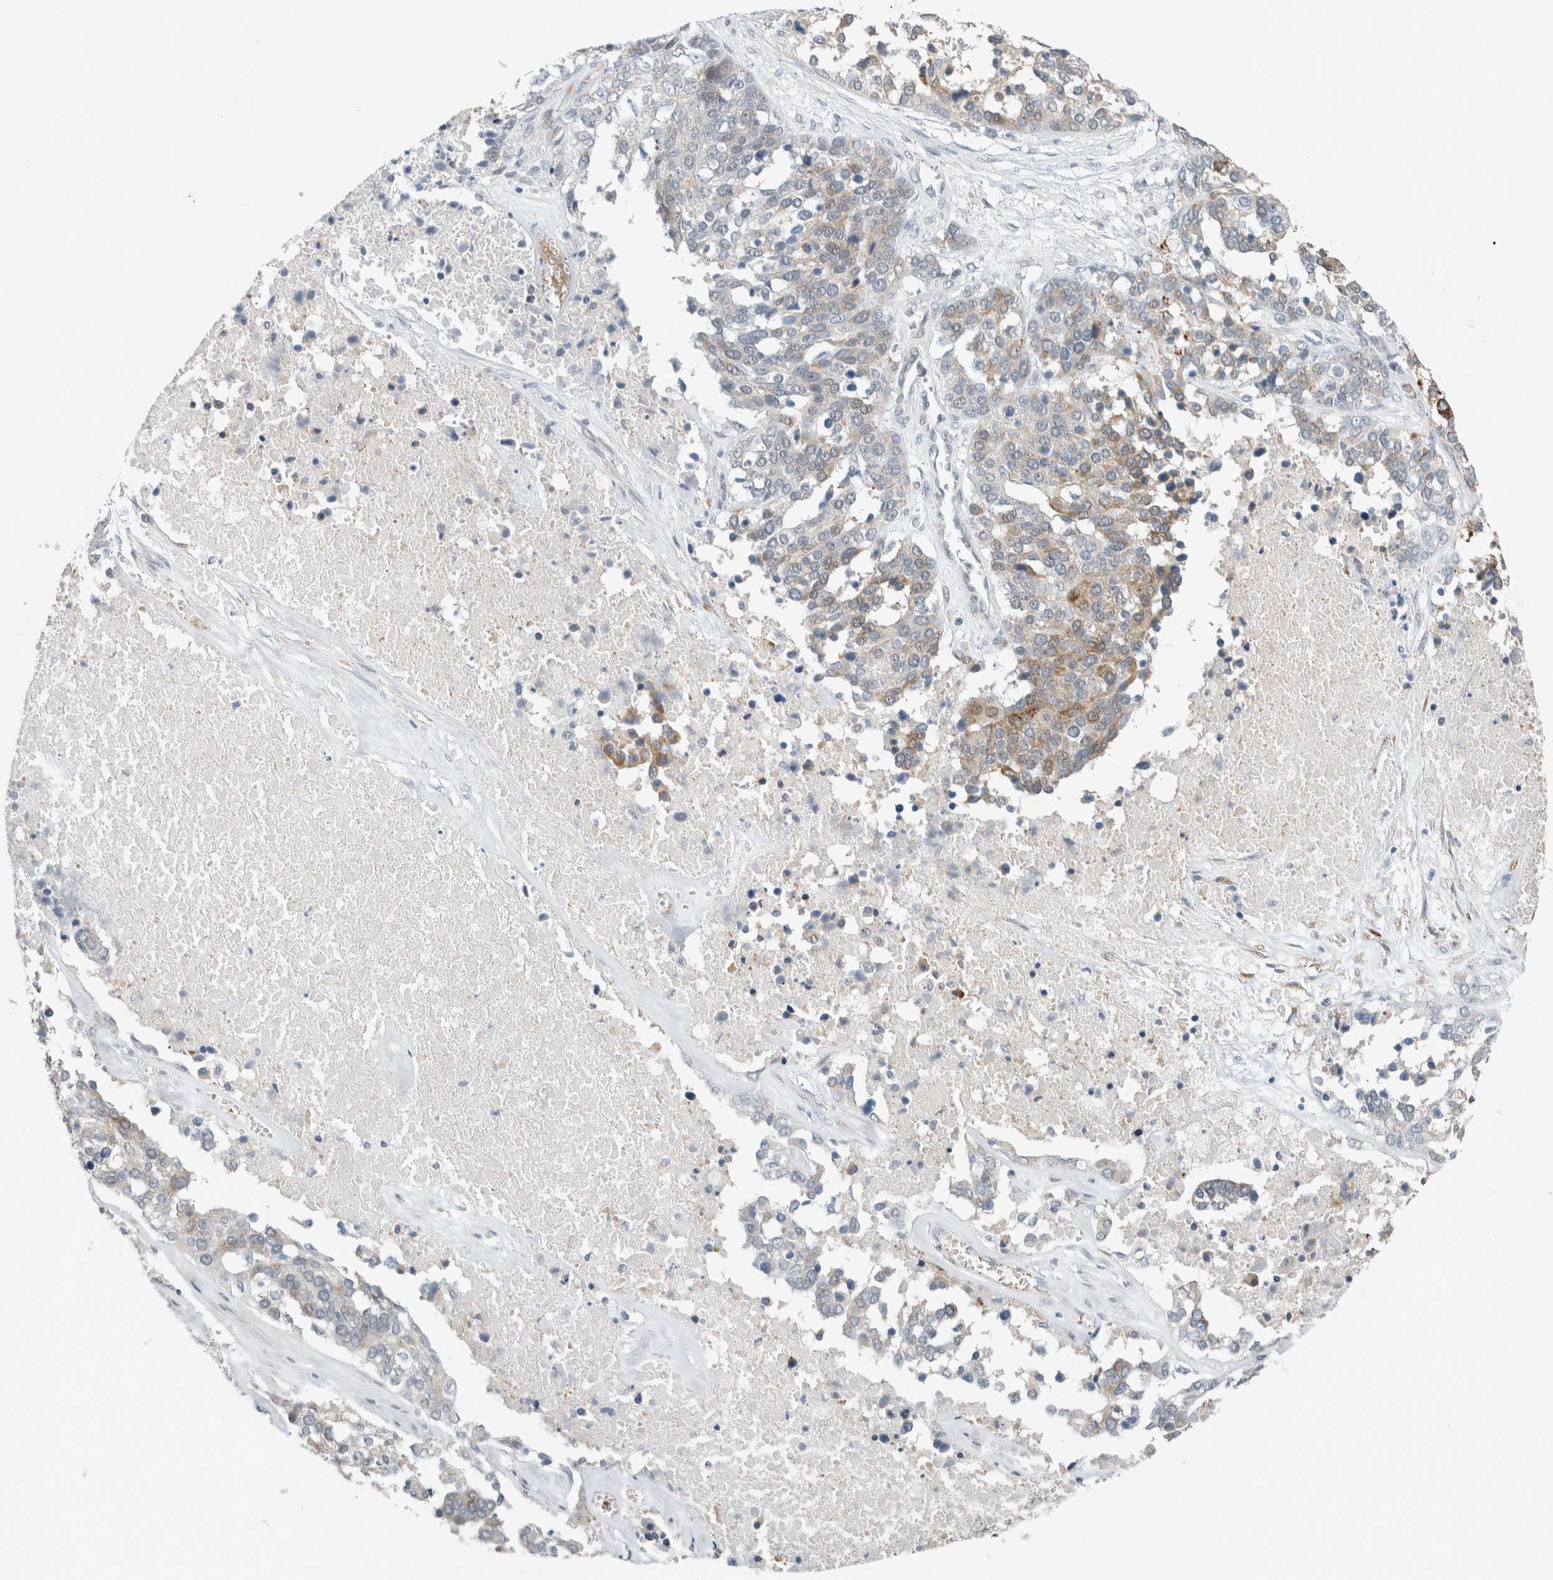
{"staining": {"intensity": "moderate", "quantity": "<25%", "location": "cytoplasmic/membranous"}, "tissue": "ovarian cancer", "cell_type": "Tumor cells", "image_type": "cancer", "snomed": [{"axis": "morphology", "description": "Cystadenocarcinoma, serous, NOS"}, {"axis": "topography", "description": "Ovary"}], "caption": "Human serous cystadenocarcinoma (ovarian) stained with a brown dye displays moderate cytoplasmic/membranous positive staining in about <25% of tumor cells.", "gene": "CRAT", "patient": {"sex": "female", "age": 44}}